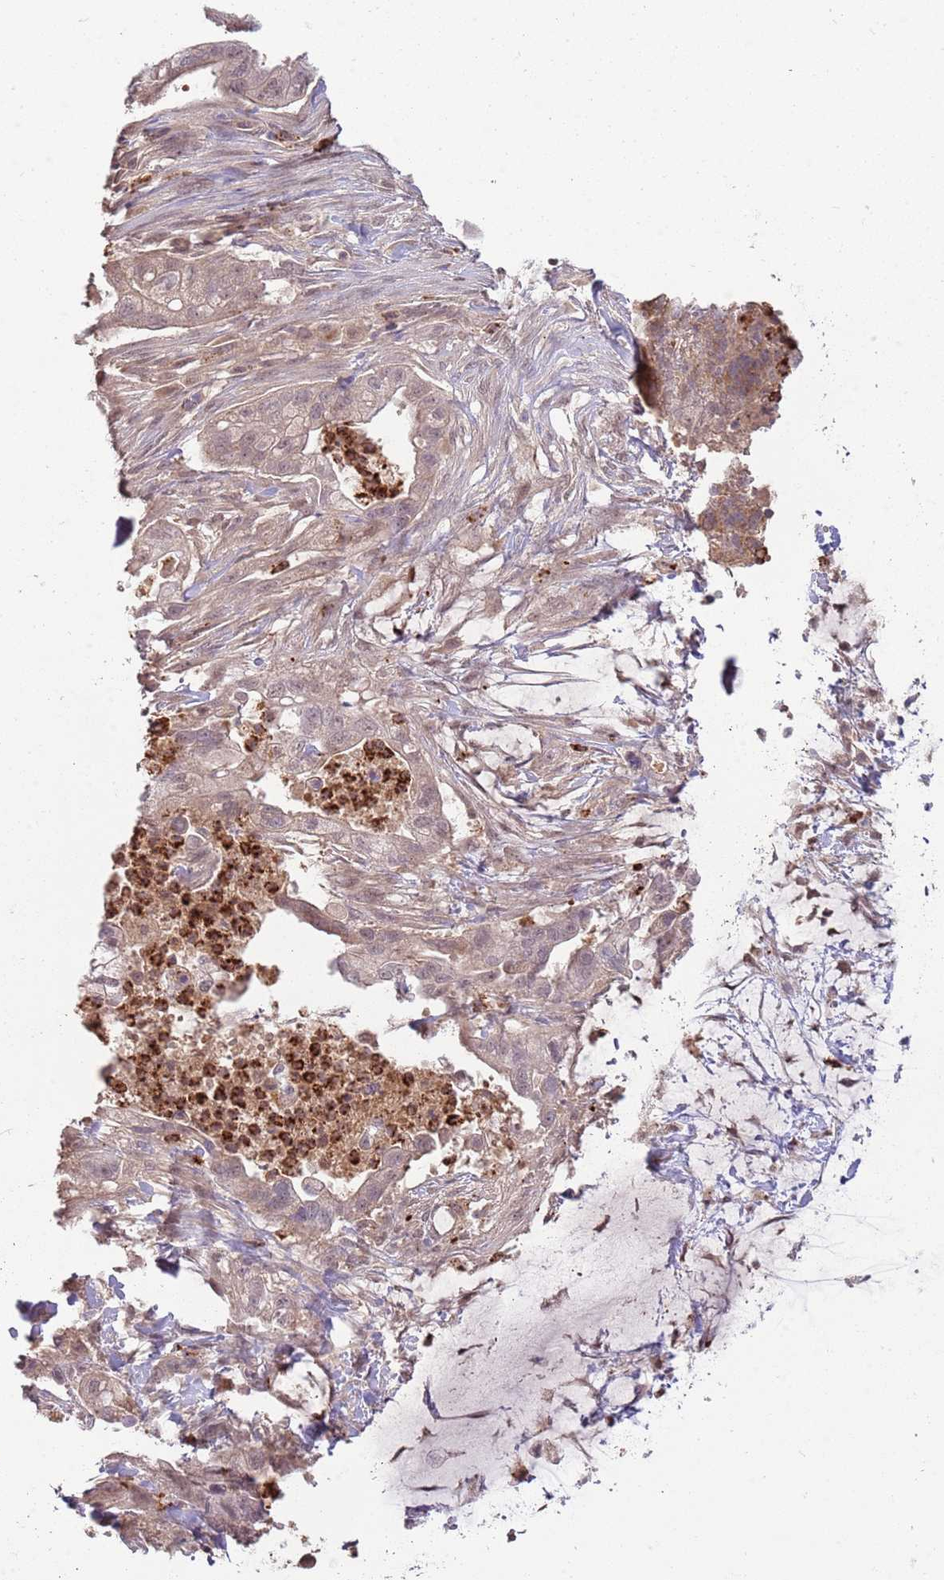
{"staining": {"intensity": "weak", "quantity": ">75%", "location": "cytoplasmic/membranous,nuclear"}, "tissue": "pancreatic cancer", "cell_type": "Tumor cells", "image_type": "cancer", "snomed": [{"axis": "morphology", "description": "Adenocarcinoma, NOS"}, {"axis": "topography", "description": "Pancreas"}], "caption": "About >75% of tumor cells in pancreatic cancer reveal weak cytoplasmic/membranous and nuclear protein positivity as visualized by brown immunohistochemical staining.", "gene": "NBPF6", "patient": {"sex": "male", "age": 44}}